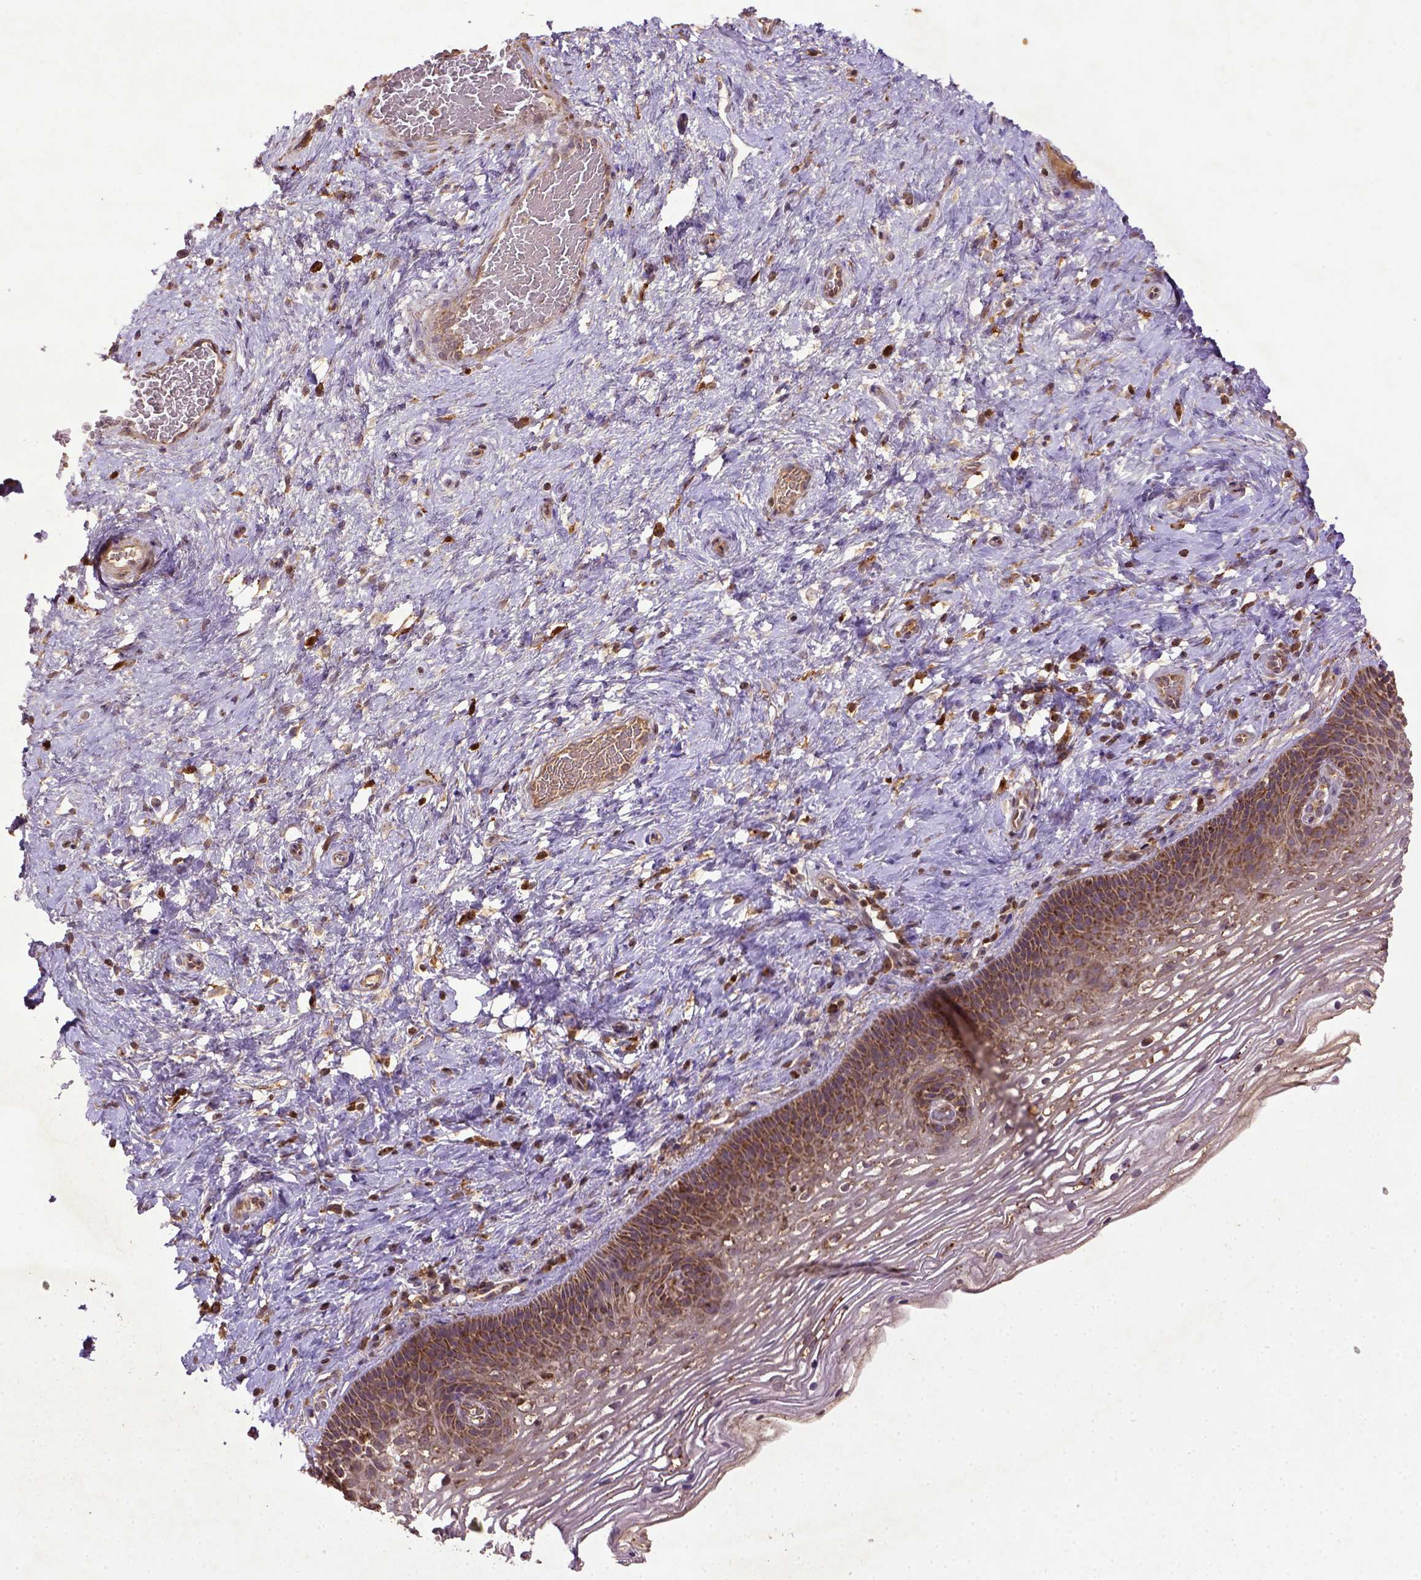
{"staining": {"intensity": "strong", "quantity": ">75%", "location": "cytoplasmic/membranous"}, "tissue": "cervix", "cell_type": "Glandular cells", "image_type": "normal", "snomed": [{"axis": "morphology", "description": "Normal tissue, NOS"}, {"axis": "topography", "description": "Cervix"}], "caption": "Cervix stained for a protein (brown) shows strong cytoplasmic/membranous positive positivity in about >75% of glandular cells.", "gene": "MT", "patient": {"sex": "female", "age": 34}}